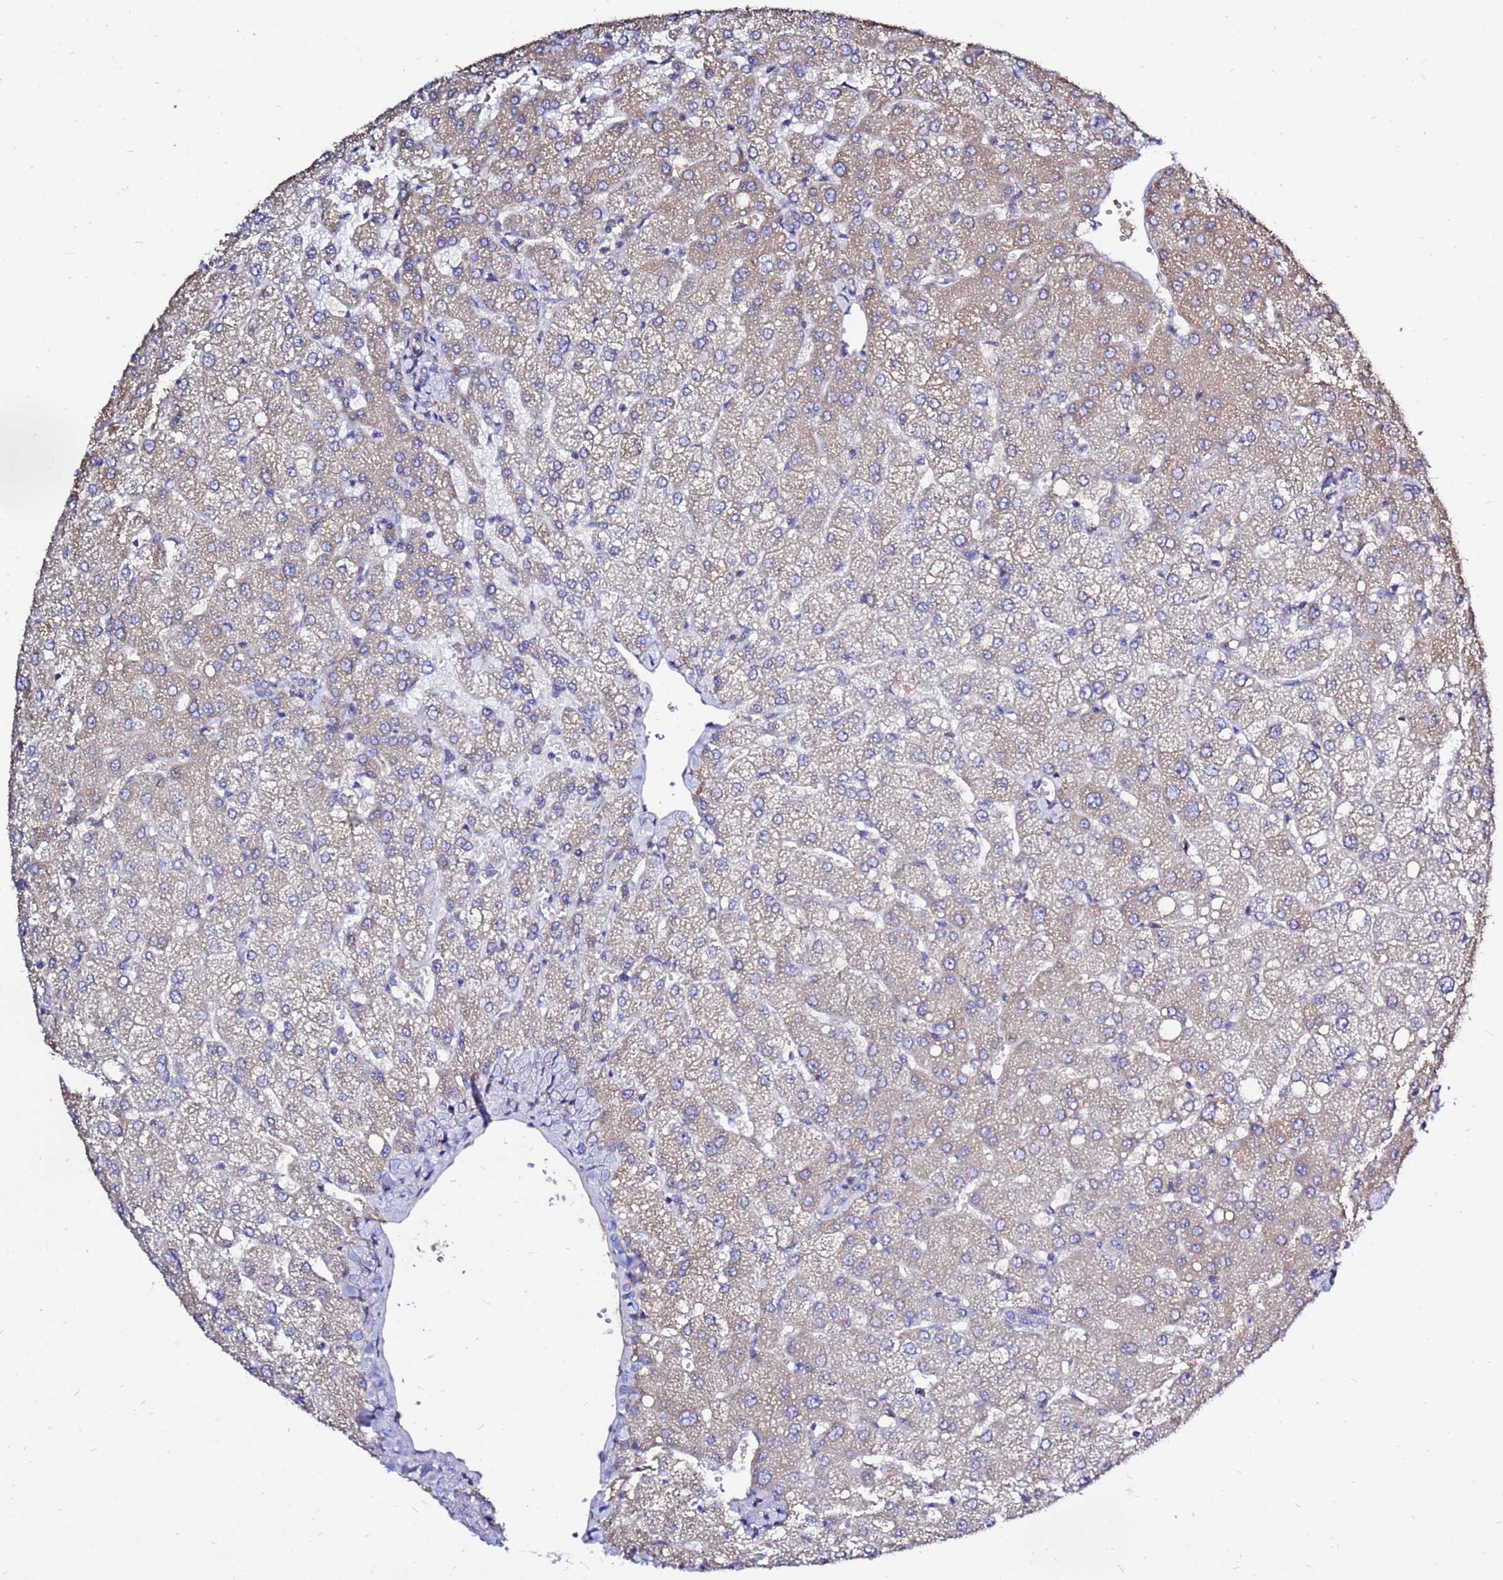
{"staining": {"intensity": "negative", "quantity": "none", "location": "none"}, "tissue": "liver", "cell_type": "Cholangiocytes", "image_type": "normal", "snomed": [{"axis": "morphology", "description": "Normal tissue, NOS"}, {"axis": "topography", "description": "Liver"}], "caption": "The immunohistochemistry micrograph has no significant staining in cholangiocytes of liver.", "gene": "MOB2", "patient": {"sex": "female", "age": 54}}